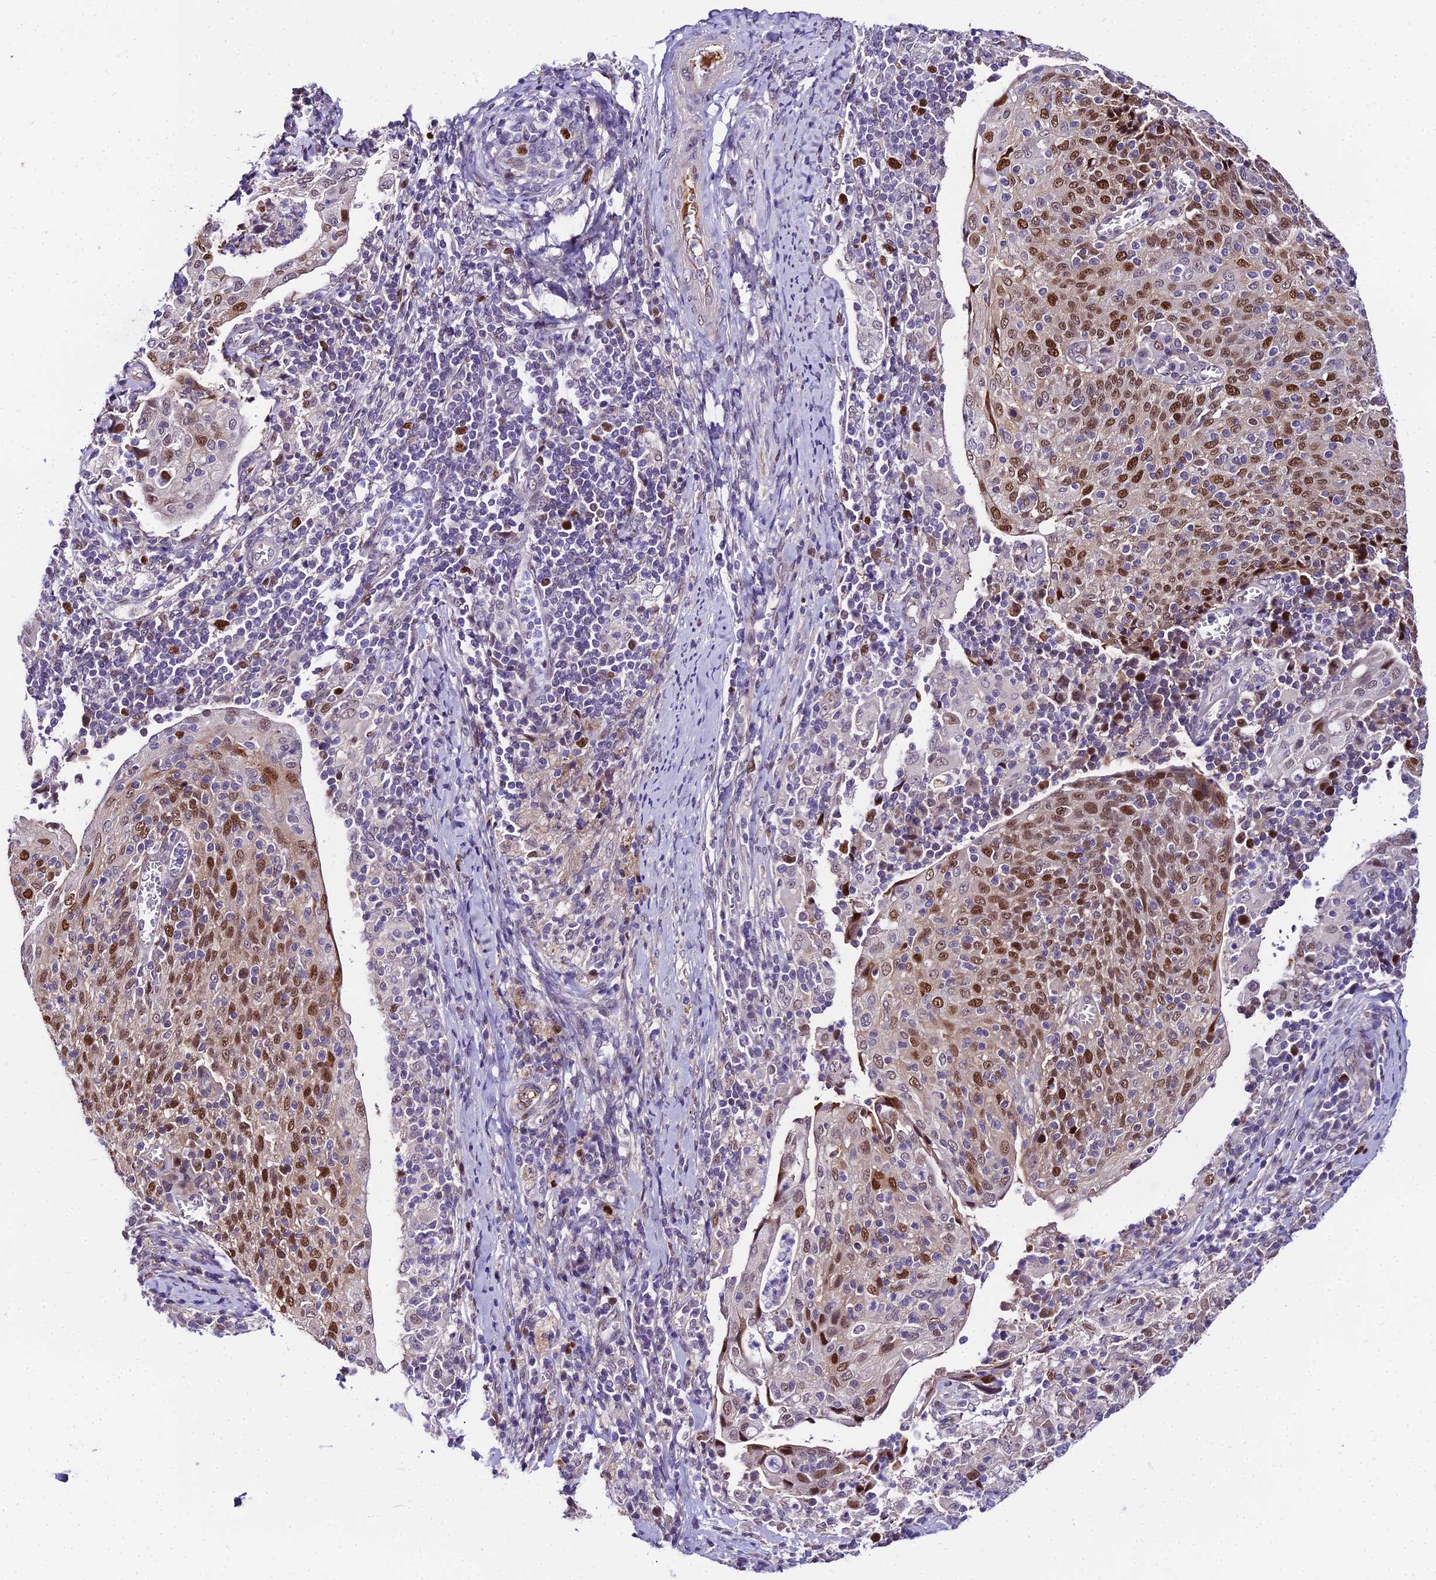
{"staining": {"intensity": "moderate", "quantity": ">75%", "location": "nuclear"}, "tissue": "cervical cancer", "cell_type": "Tumor cells", "image_type": "cancer", "snomed": [{"axis": "morphology", "description": "Squamous cell carcinoma, NOS"}, {"axis": "topography", "description": "Cervix"}], "caption": "Tumor cells display medium levels of moderate nuclear staining in approximately >75% of cells in human cervical squamous cell carcinoma. The staining was performed using DAB (3,3'-diaminobenzidine), with brown indicating positive protein expression. Nuclei are stained blue with hematoxylin.", "gene": "TRIML2", "patient": {"sex": "female", "age": 52}}